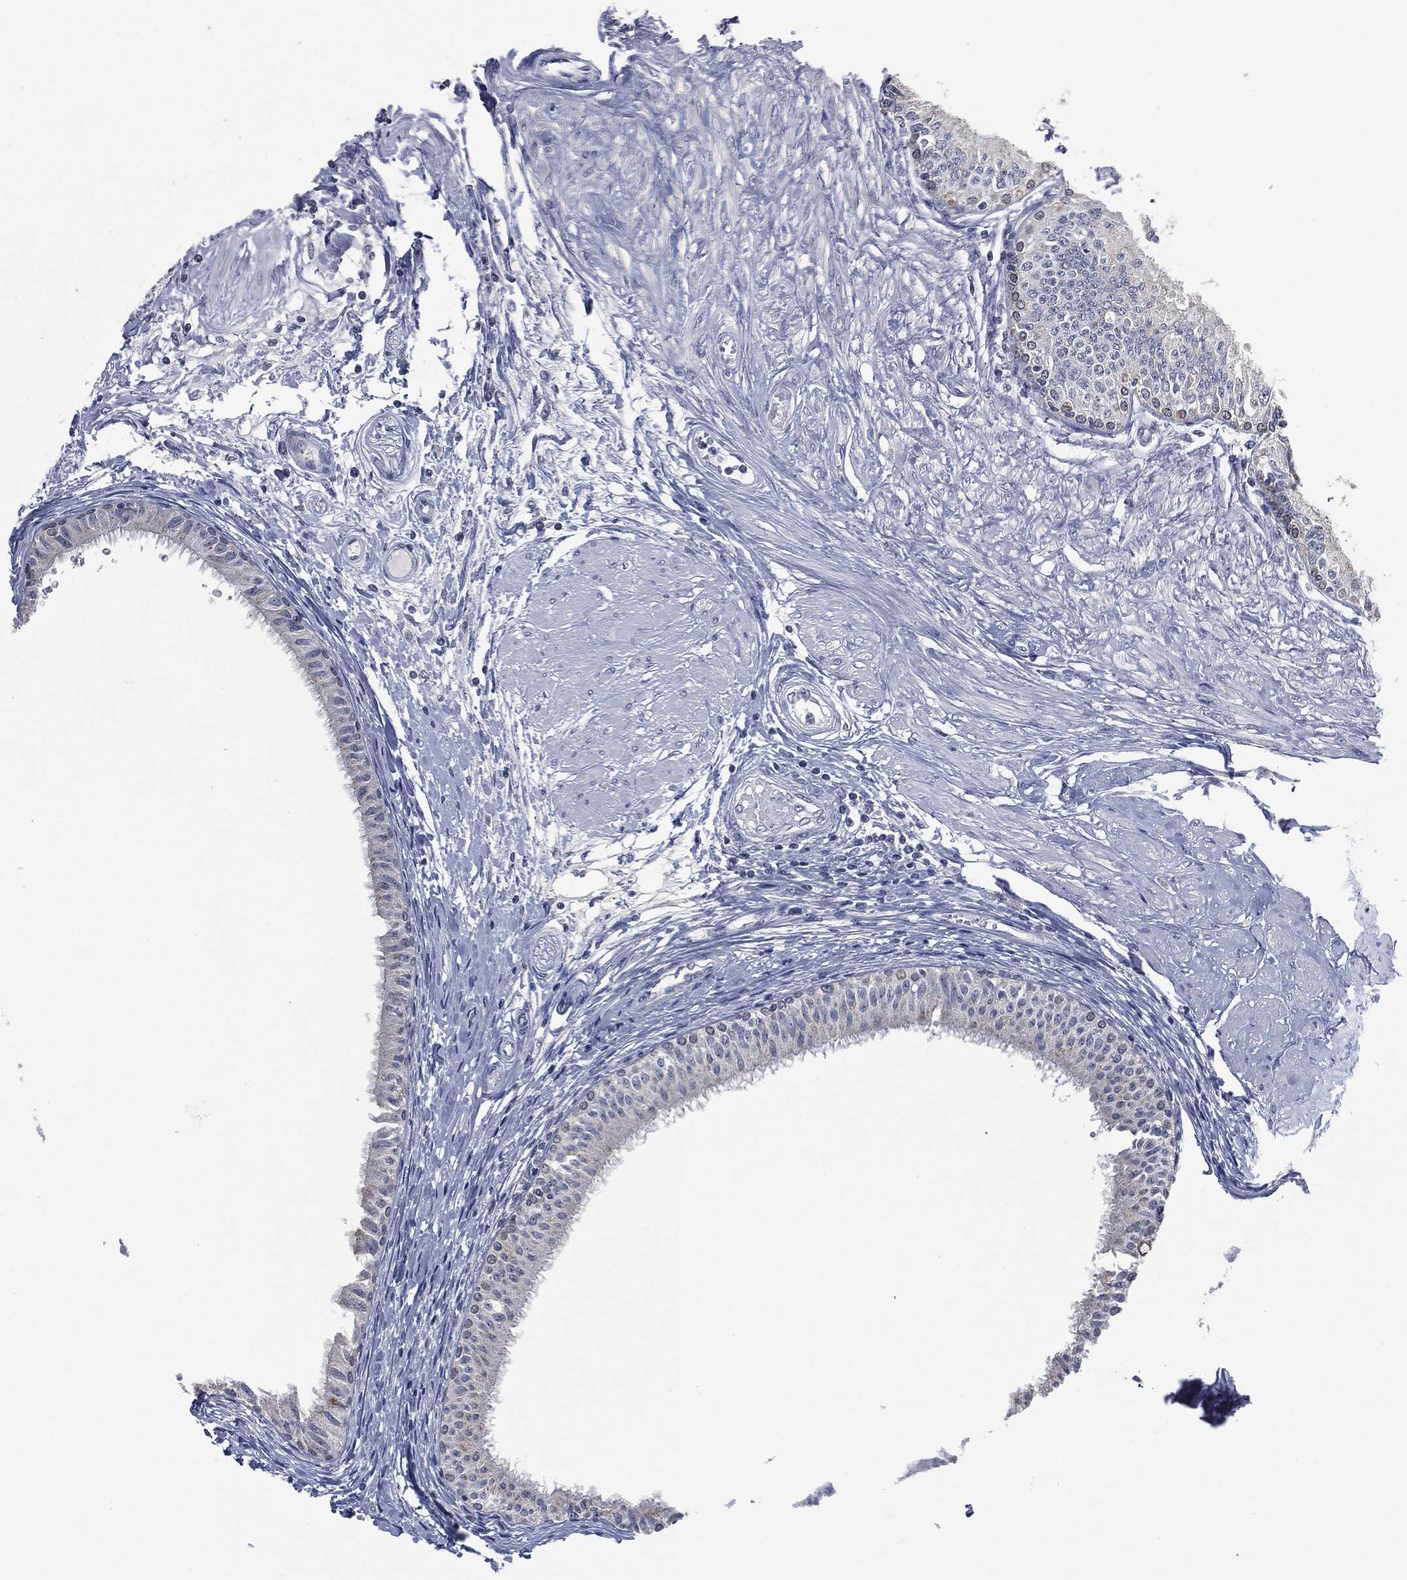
{"staining": {"intensity": "moderate", "quantity": "<25%", "location": "nuclear"}, "tissue": "epididymis", "cell_type": "Glandular cells", "image_type": "normal", "snomed": [{"axis": "morphology", "description": "Normal tissue, NOS"}, {"axis": "morphology", "description": "Seminoma, NOS"}, {"axis": "topography", "description": "Testis"}, {"axis": "topography", "description": "Epididymis"}], "caption": "Protein staining of unremarkable epididymis reveals moderate nuclear staining in approximately <25% of glandular cells. The protein is shown in brown color, while the nuclei are stained blue.", "gene": "IL1RN", "patient": {"sex": "male", "age": 61}}